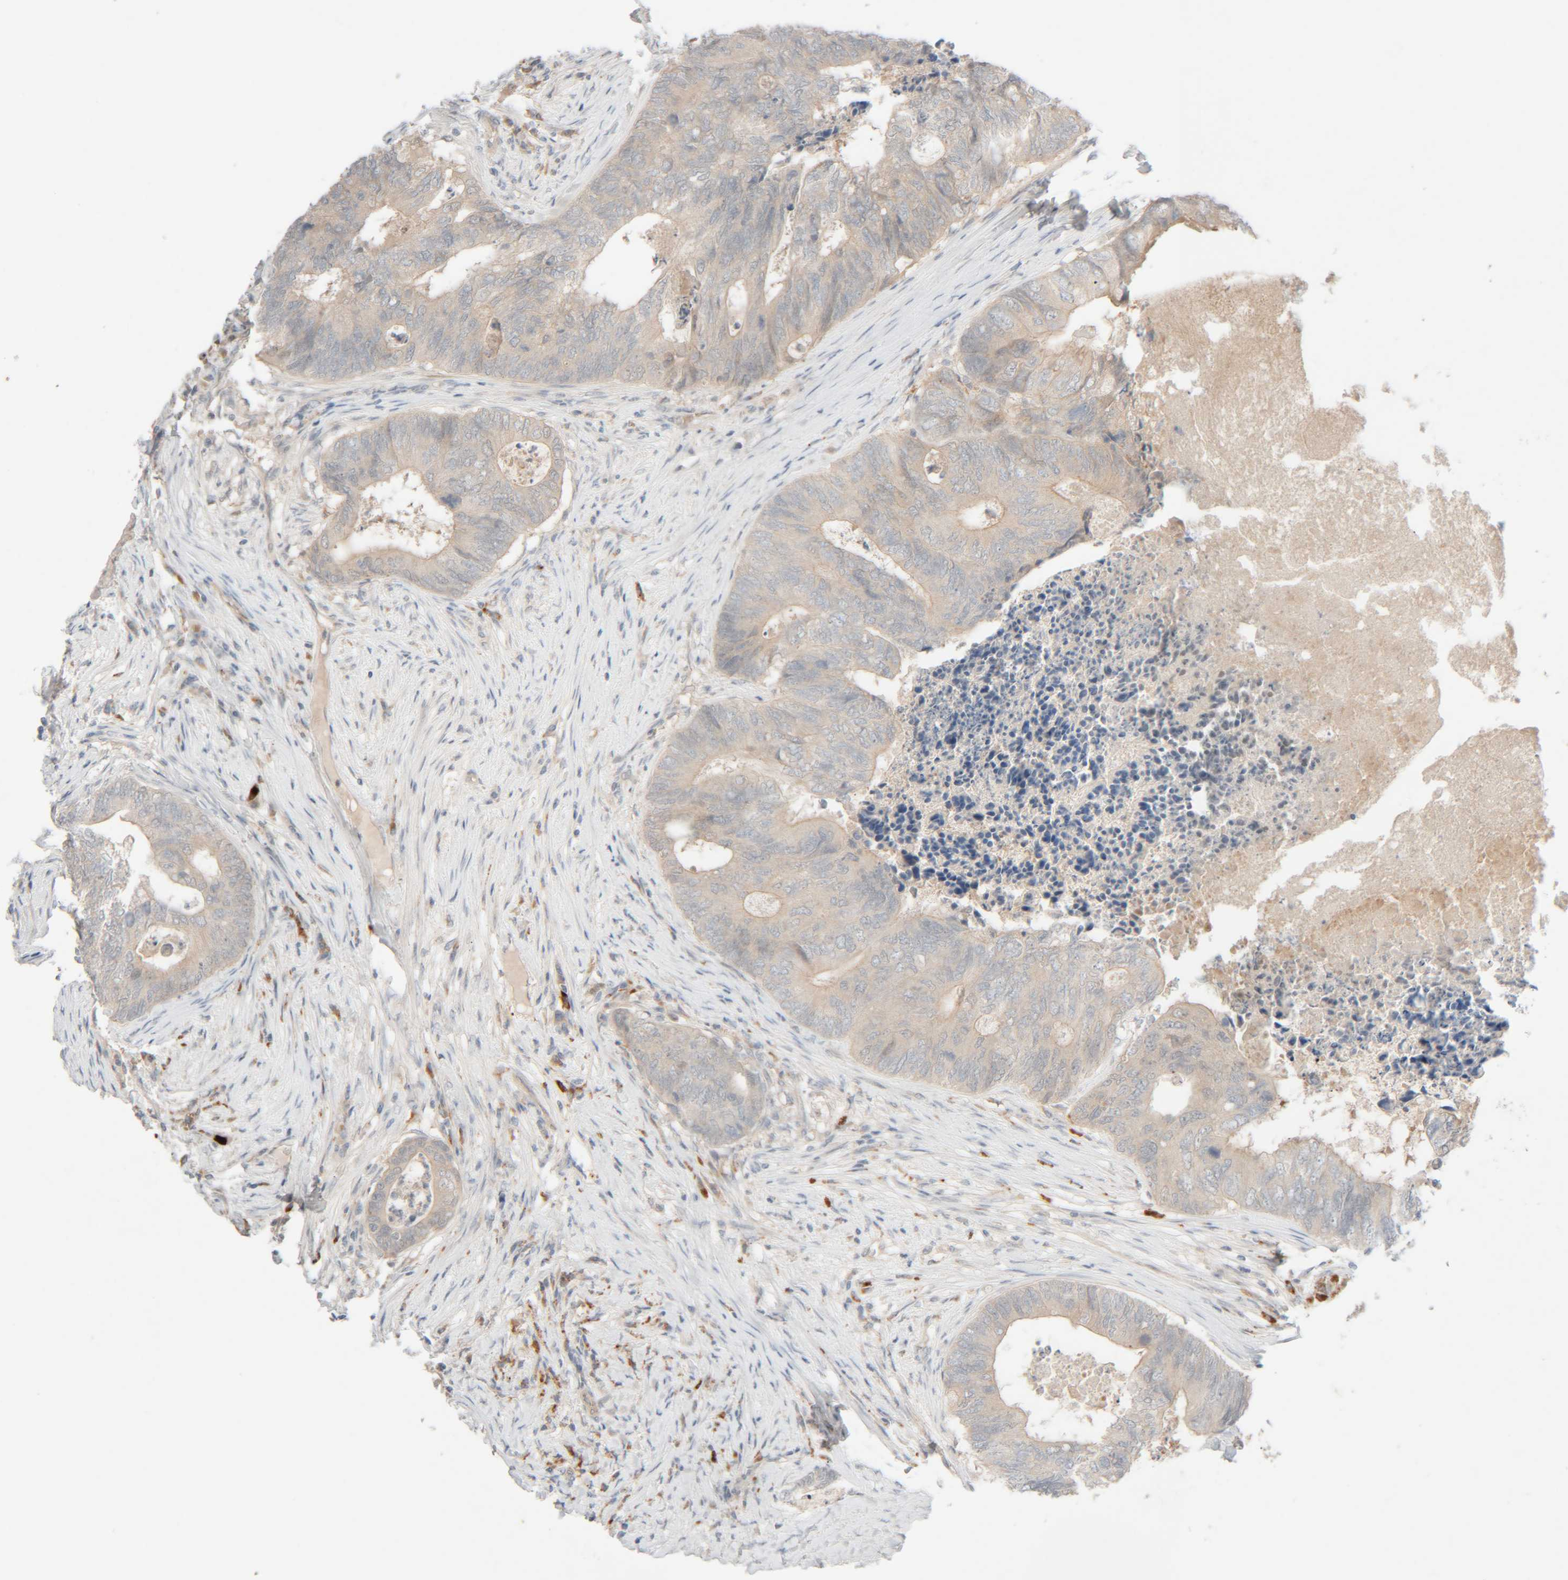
{"staining": {"intensity": "negative", "quantity": "none", "location": "none"}, "tissue": "colorectal cancer", "cell_type": "Tumor cells", "image_type": "cancer", "snomed": [{"axis": "morphology", "description": "Adenocarcinoma, NOS"}, {"axis": "topography", "description": "Colon"}], "caption": "Tumor cells are negative for brown protein staining in colorectal cancer (adenocarcinoma).", "gene": "CHKA", "patient": {"sex": "female", "age": 67}}